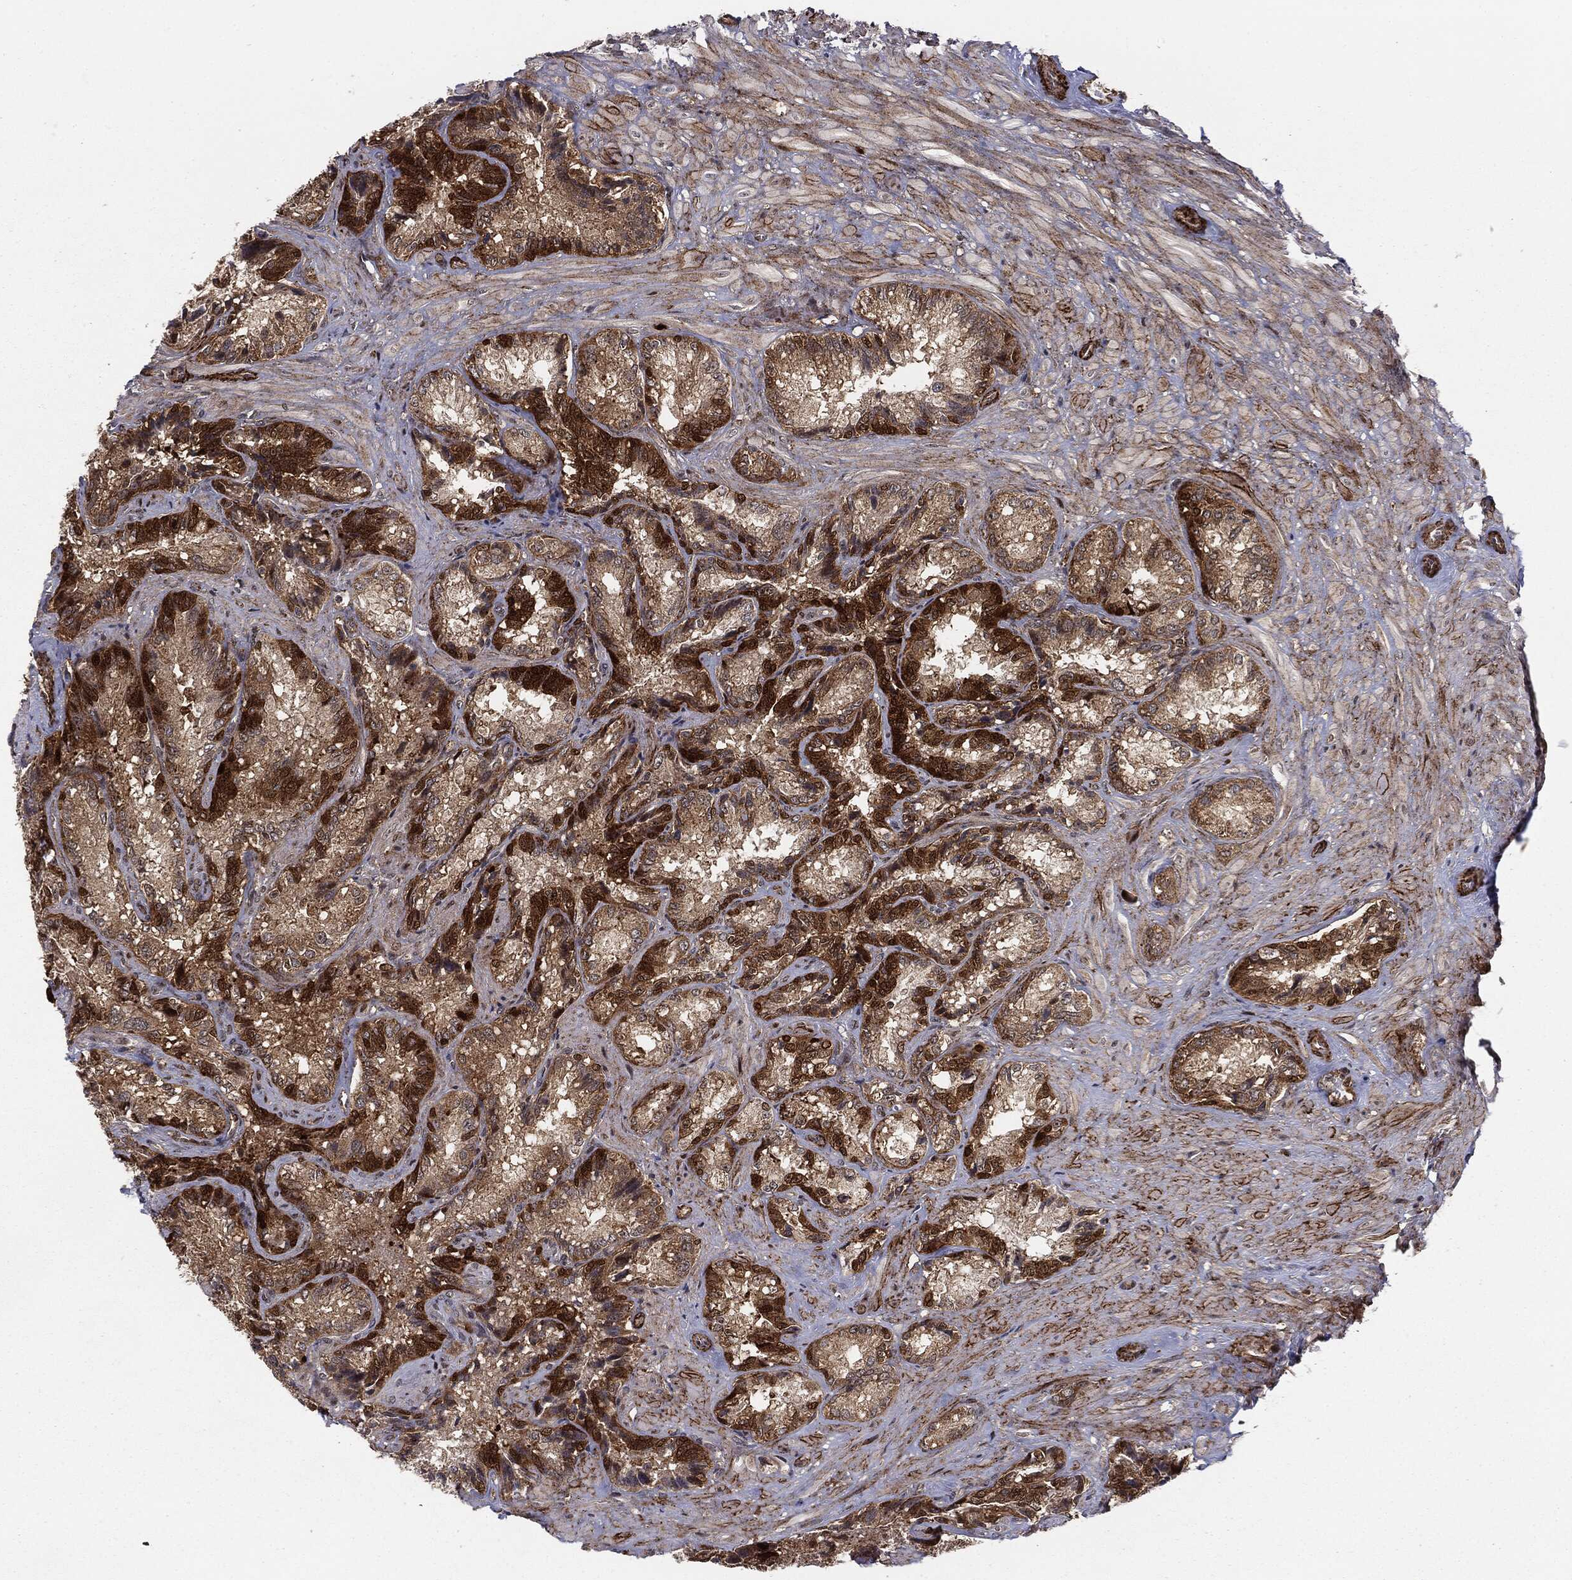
{"staining": {"intensity": "strong", "quantity": ">75%", "location": "cytoplasmic/membranous"}, "tissue": "seminal vesicle", "cell_type": "Glandular cells", "image_type": "normal", "snomed": [{"axis": "morphology", "description": "Normal tissue, NOS"}, {"axis": "topography", "description": "Seminal veicle"}], "caption": "An IHC micrograph of benign tissue is shown. Protein staining in brown shows strong cytoplasmic/membranous positivity in seminal vesicle within glandular cells.", "gene": "PTEN", "patient": {"sex": "male", "age": 68}}